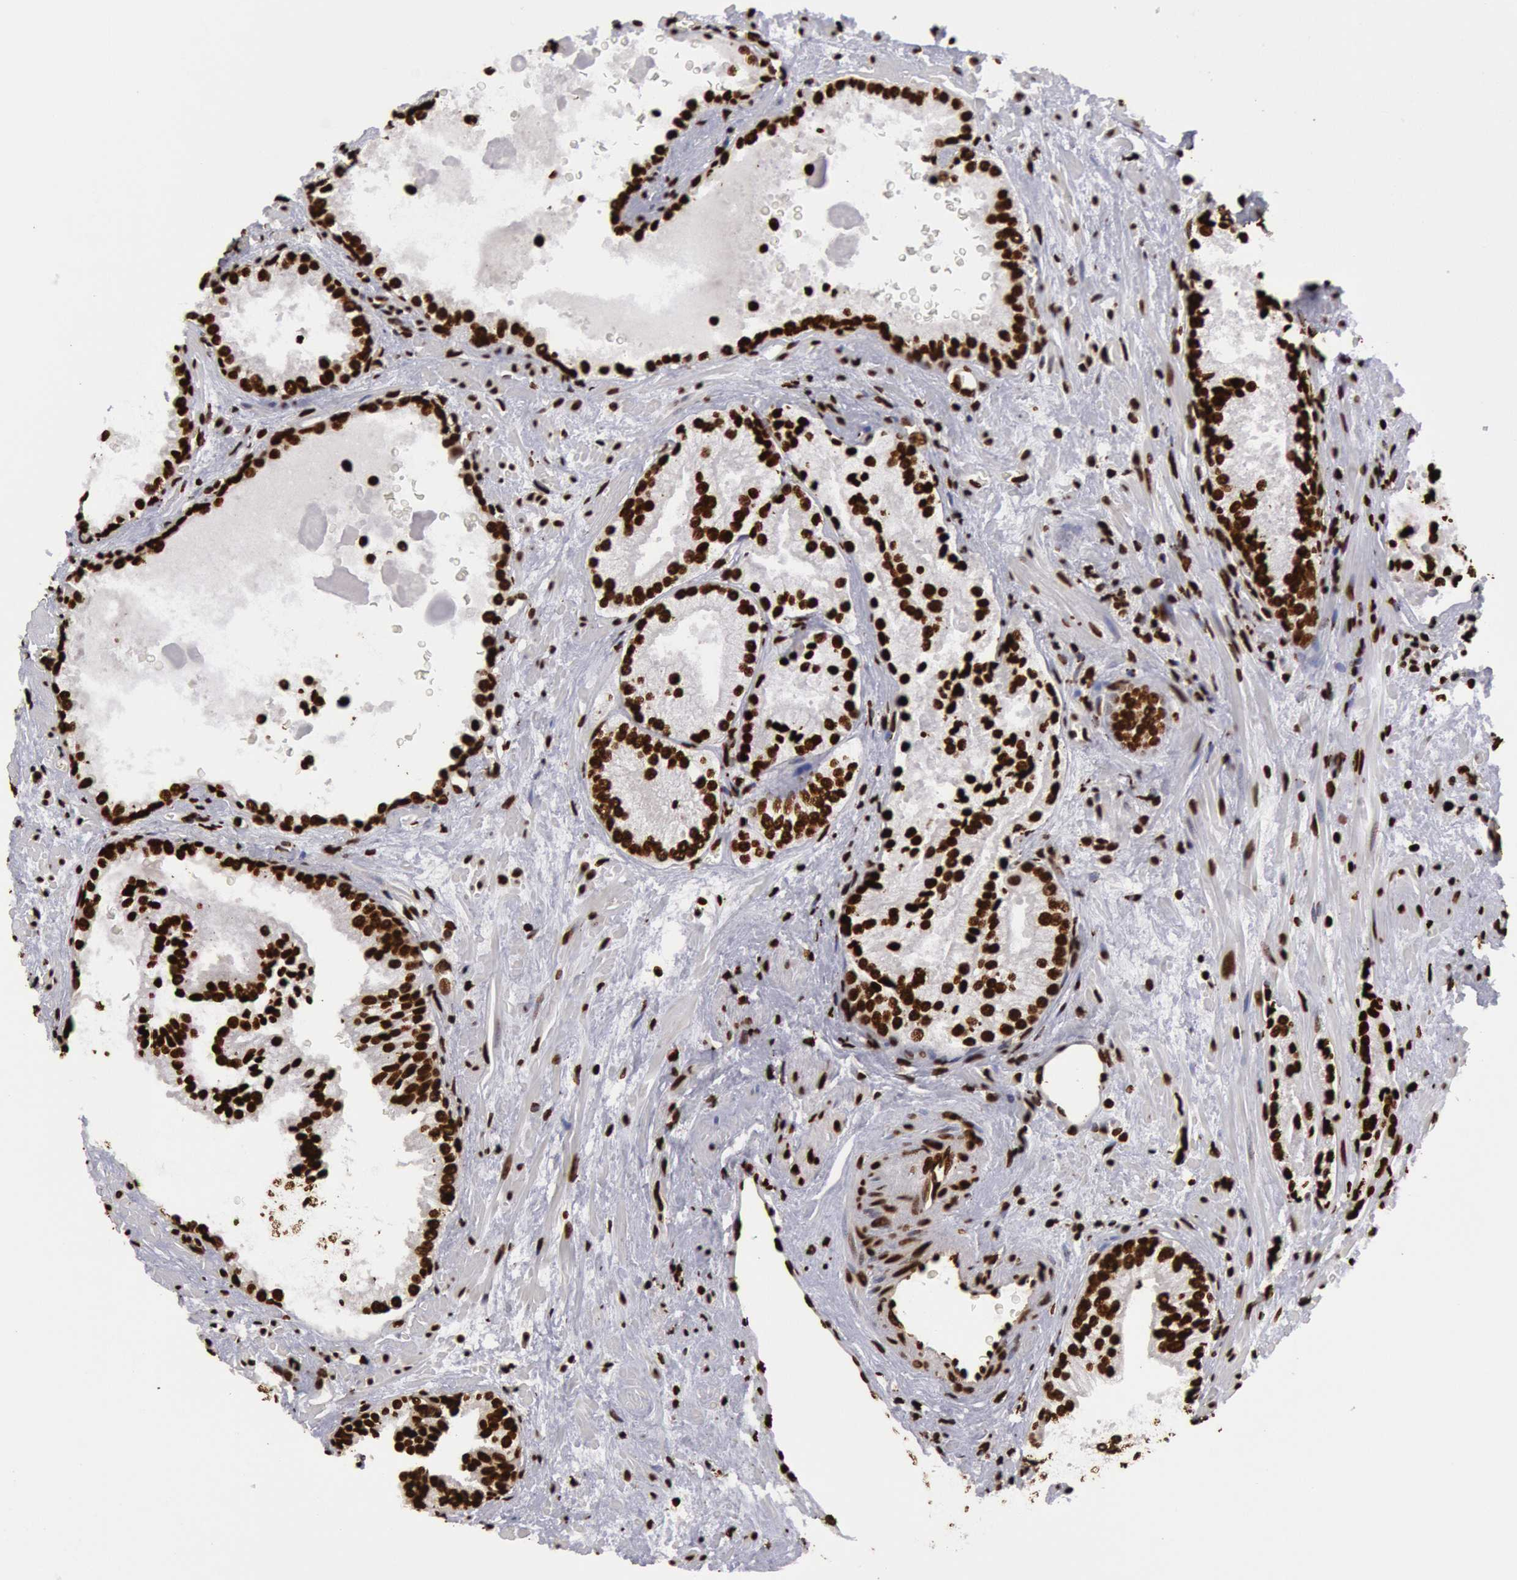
{"staining": {"intensity": "strong", "quantity": ">75%", "location": "nuclear"}, "tissue": "prostate cancer", "cell_type": "Tumor cells", "image_type": "cancer", "snomed": [{"axis": "morphology", "description": "Adenocarcinoma, Medium grade"}, {"axis": "topography", "description": "Prostate"}], "caption": "An IHC micrograph of neoplastic tissue is shown. Protein staining in brown highlights strong nuclear positivity in prostate cancer (medium-grade adenocarcinoma) within tumor cells.", "gene": "H3-4", "patient": {"sex": "male", "age": 70}}